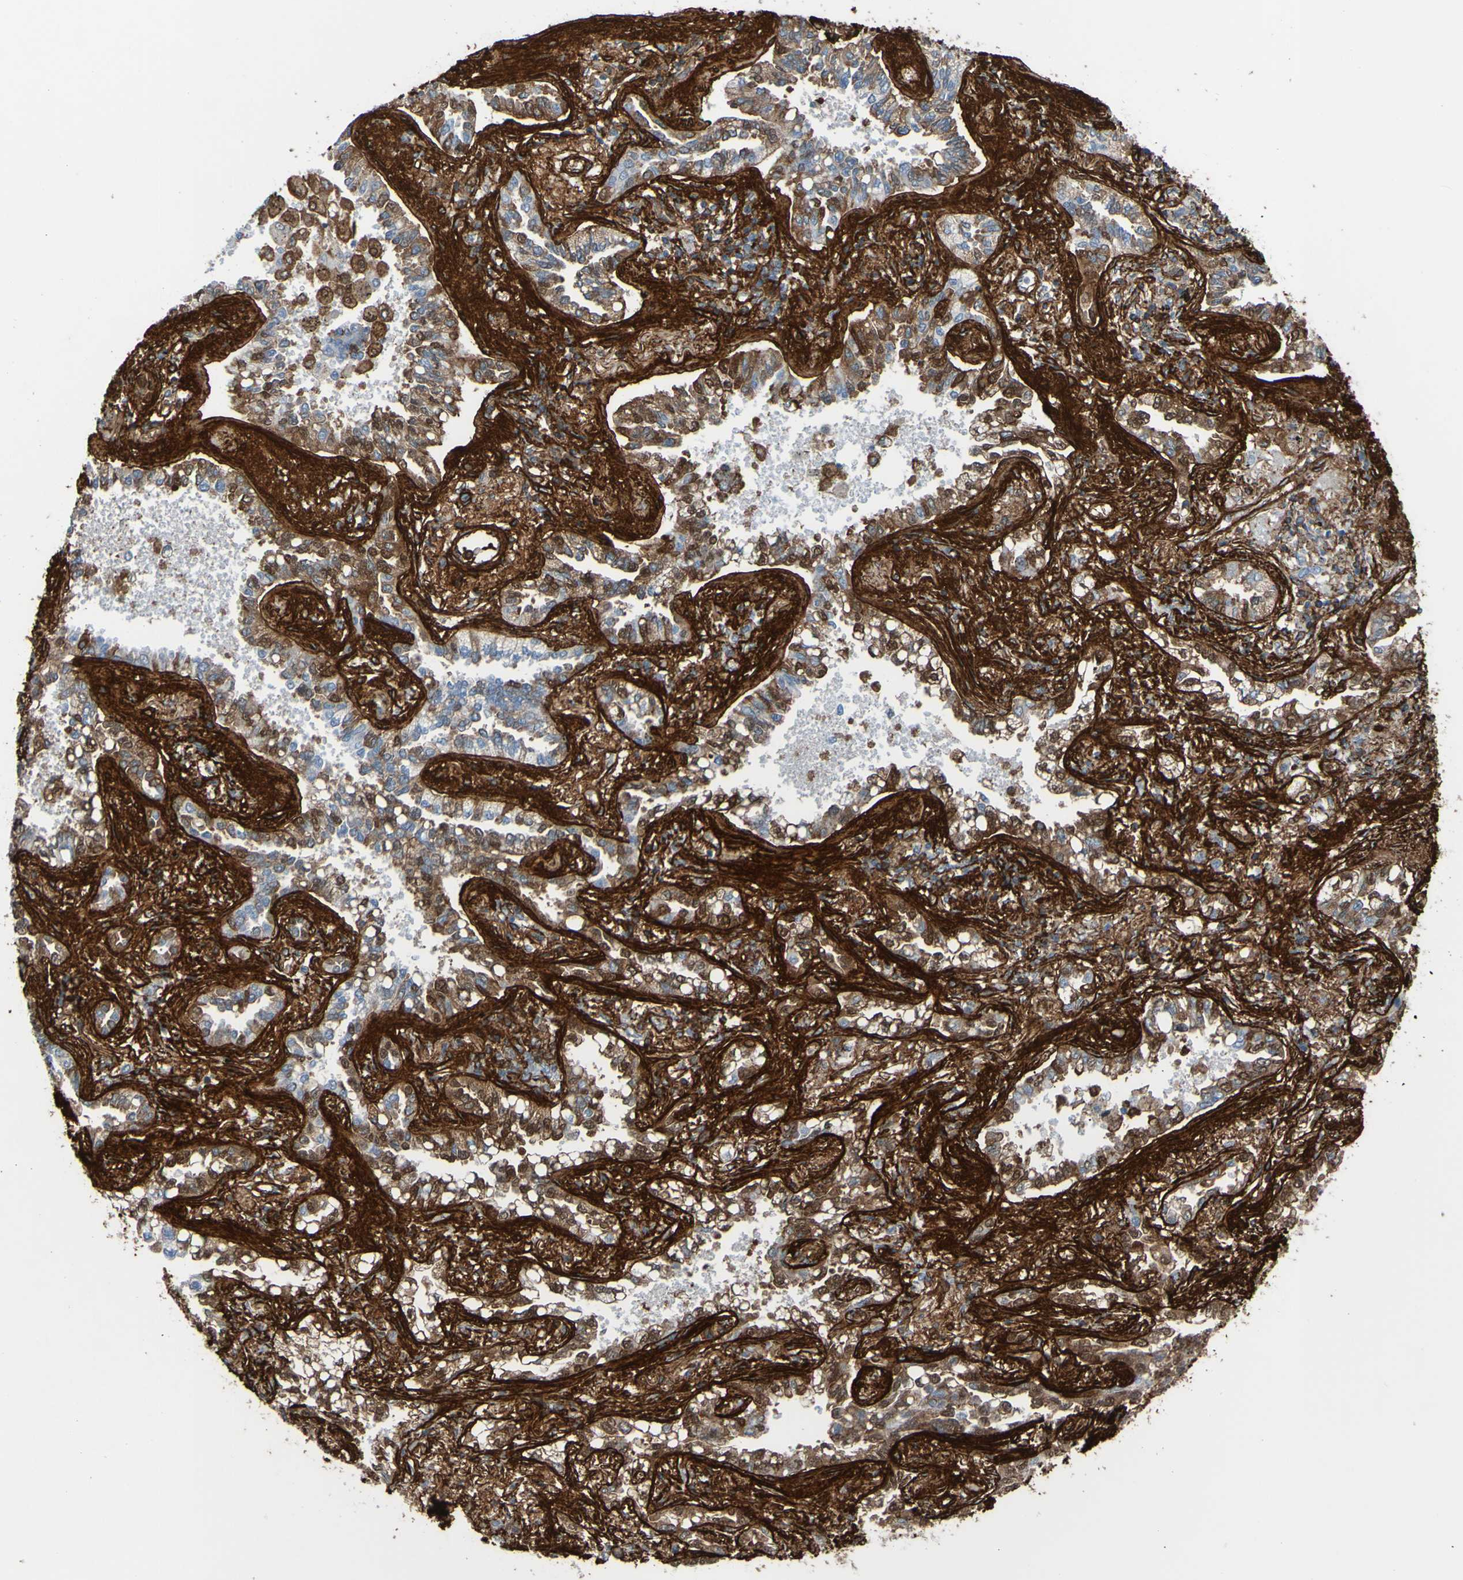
{"staining": {"intensity": "moderate", "quantity": ">75%", "location": "cytoplasmic/membranous"}, "tissue": "lung cancer", "cell_type": "Tumor cells", "image_type": "cancer", "snomed": [{"axis": "morphology", "description": "Normal tissue, NOS"}, {"axis": "morphology", "description": "Adenocarcinoma, NOS"}, {"axis": "topography", "description": "Lung"}], "caption": "Brown immunohistochemical staining in human lung cancer shows moderate cytoplasmic/membranous staining in approximately >75% of tumor cells.", "gene": "COL4A2", "patient": {"sex": "male", "age": 59}}